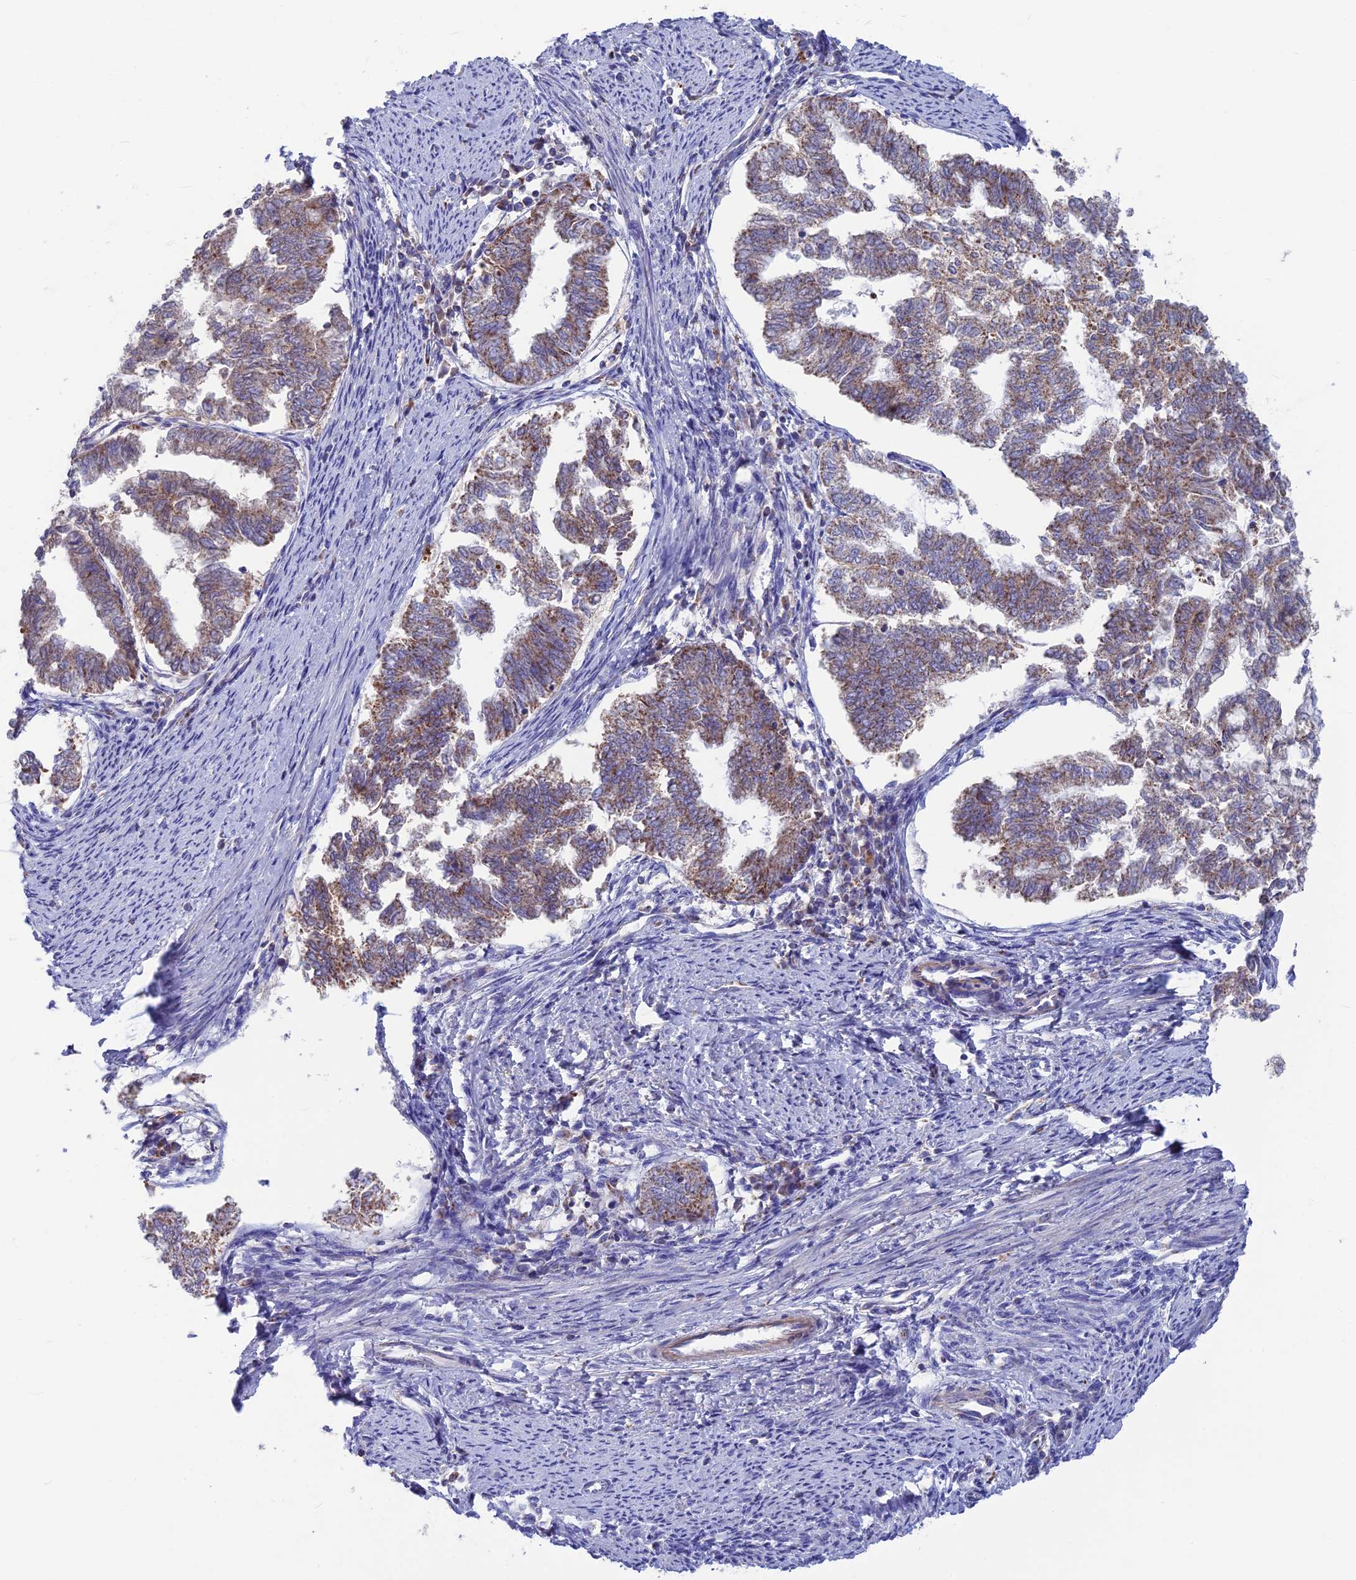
{"staining": {"intensity": "moderate", "quantity": ">75%", "location": "cytoplasmic/membranous"}, "tissue": "endometrial cancer", "cell_type": "Tumor cells", "image_type": "cancer", "snomed": [{"axis": "morphology", "description": "Adenocarcinoma, NOS"}, {"axis": "topography", "description": "Endometrium"}], "caption": "Endometrial cancer stained with DAB IHC displays medium levels of moderate cytoplasmic/membranous positivity in approximately >75% of tumor cells. The protein is stained brown, and the nuclei are stained in blue (DAB (3,3'-diaminobenzidine) IHC with brightfield microscopy, high magnification).", "gene": "CS", "patient": {"sex": "female", "age": 79}}